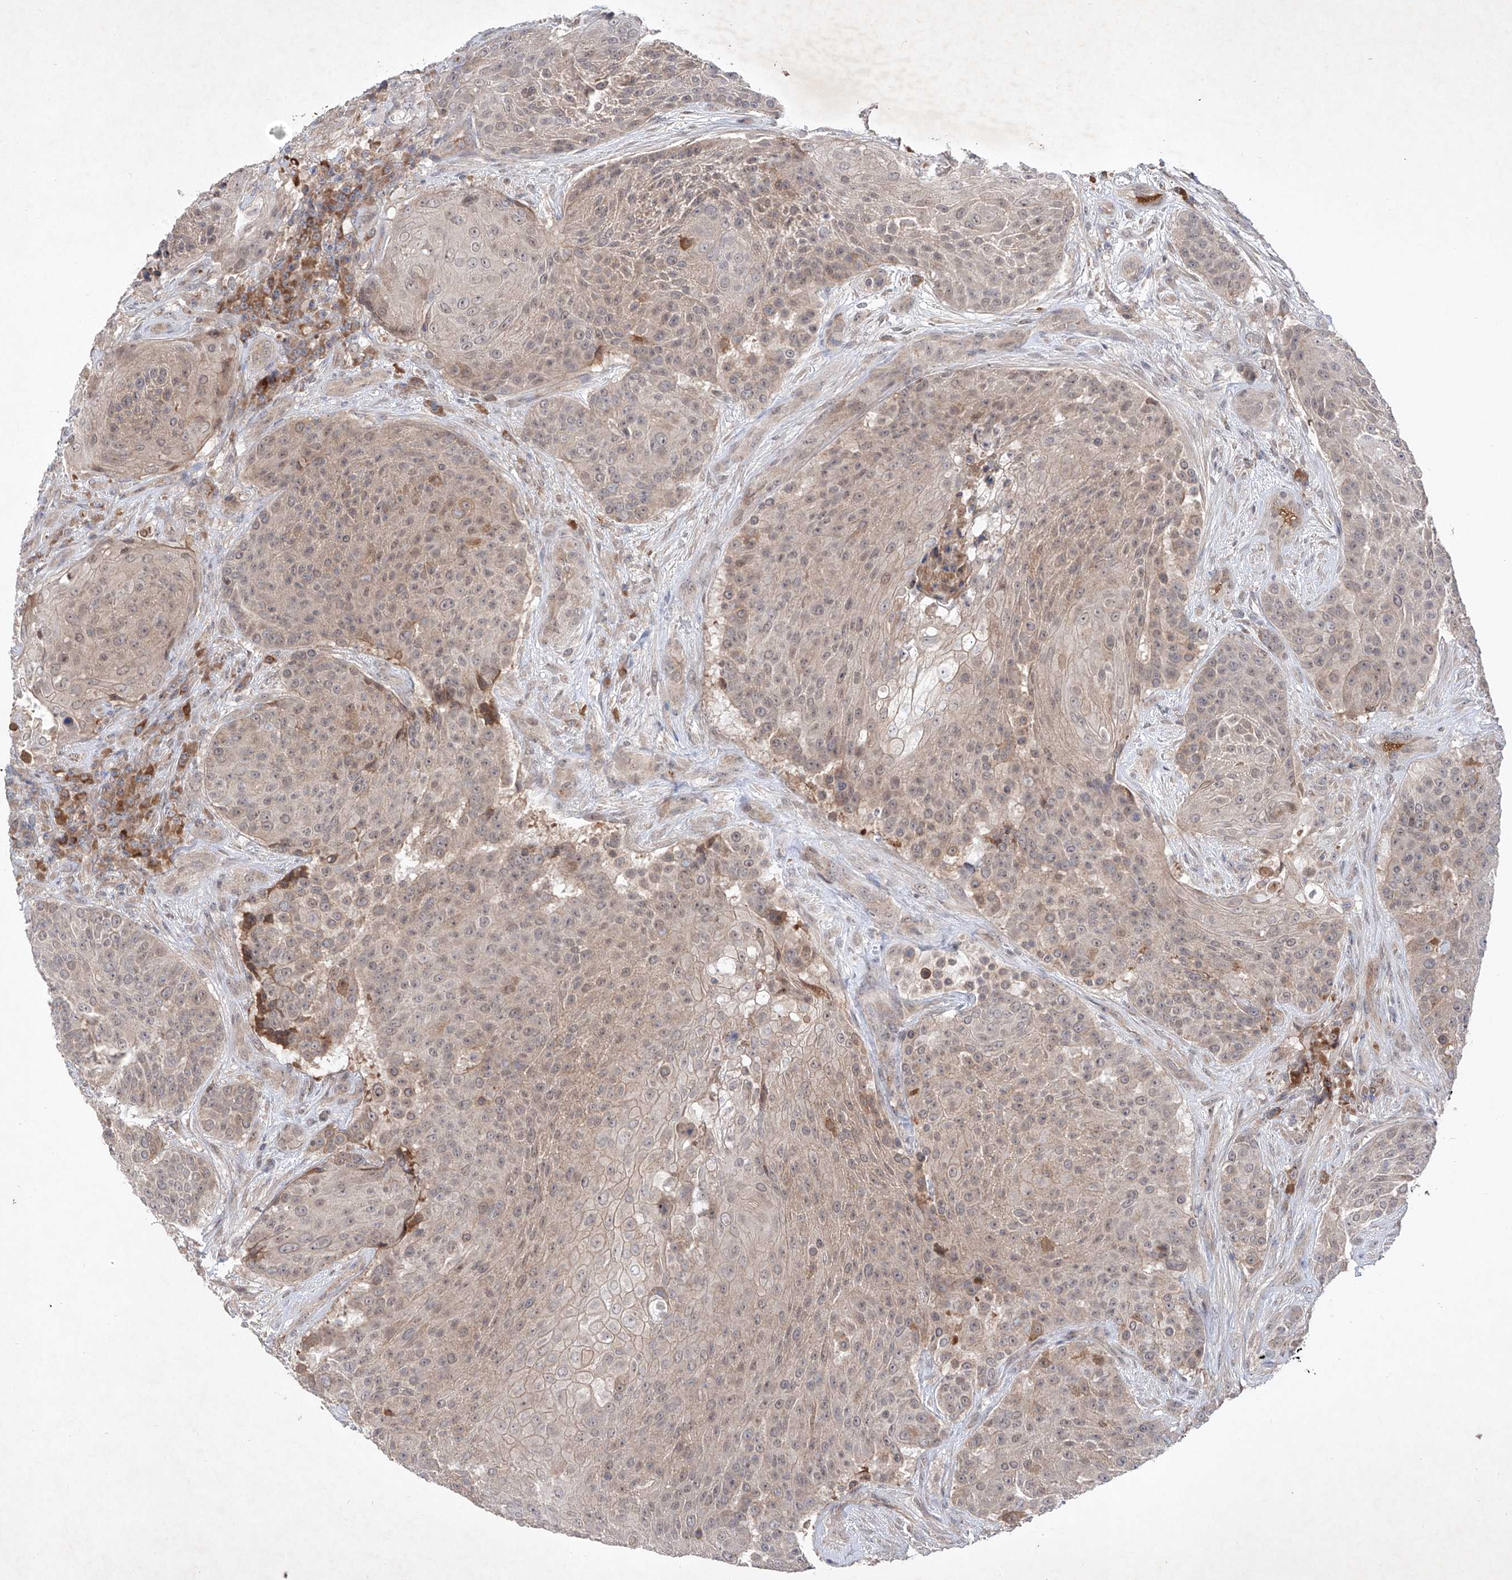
{"staining": {"intensity": "weak", "quantity": ">75%", "location": "cytoplasmic/membranous,nuclear"}, "tissue": "urothelial cancer", "cell_type": "Tumor cells", "image_type": "cancer", "snomed": [{"axis": "morphology", "description": "Urothelial carcinoma, High grade"}, {"axis": "topography", "description": "Urinary bladder"}], "caption": "DAB immunohistochemical staining of human urothelial carcinoma (high-grade) shows weak cytoplasmic/membranous and nuclear protein expression in about >75% of tumor cells. (brown staining indicates protein expression, while blue staining denotes nuclei).", "gene": "FAM135A", "patient": {"sex": "female", "age": 63}}